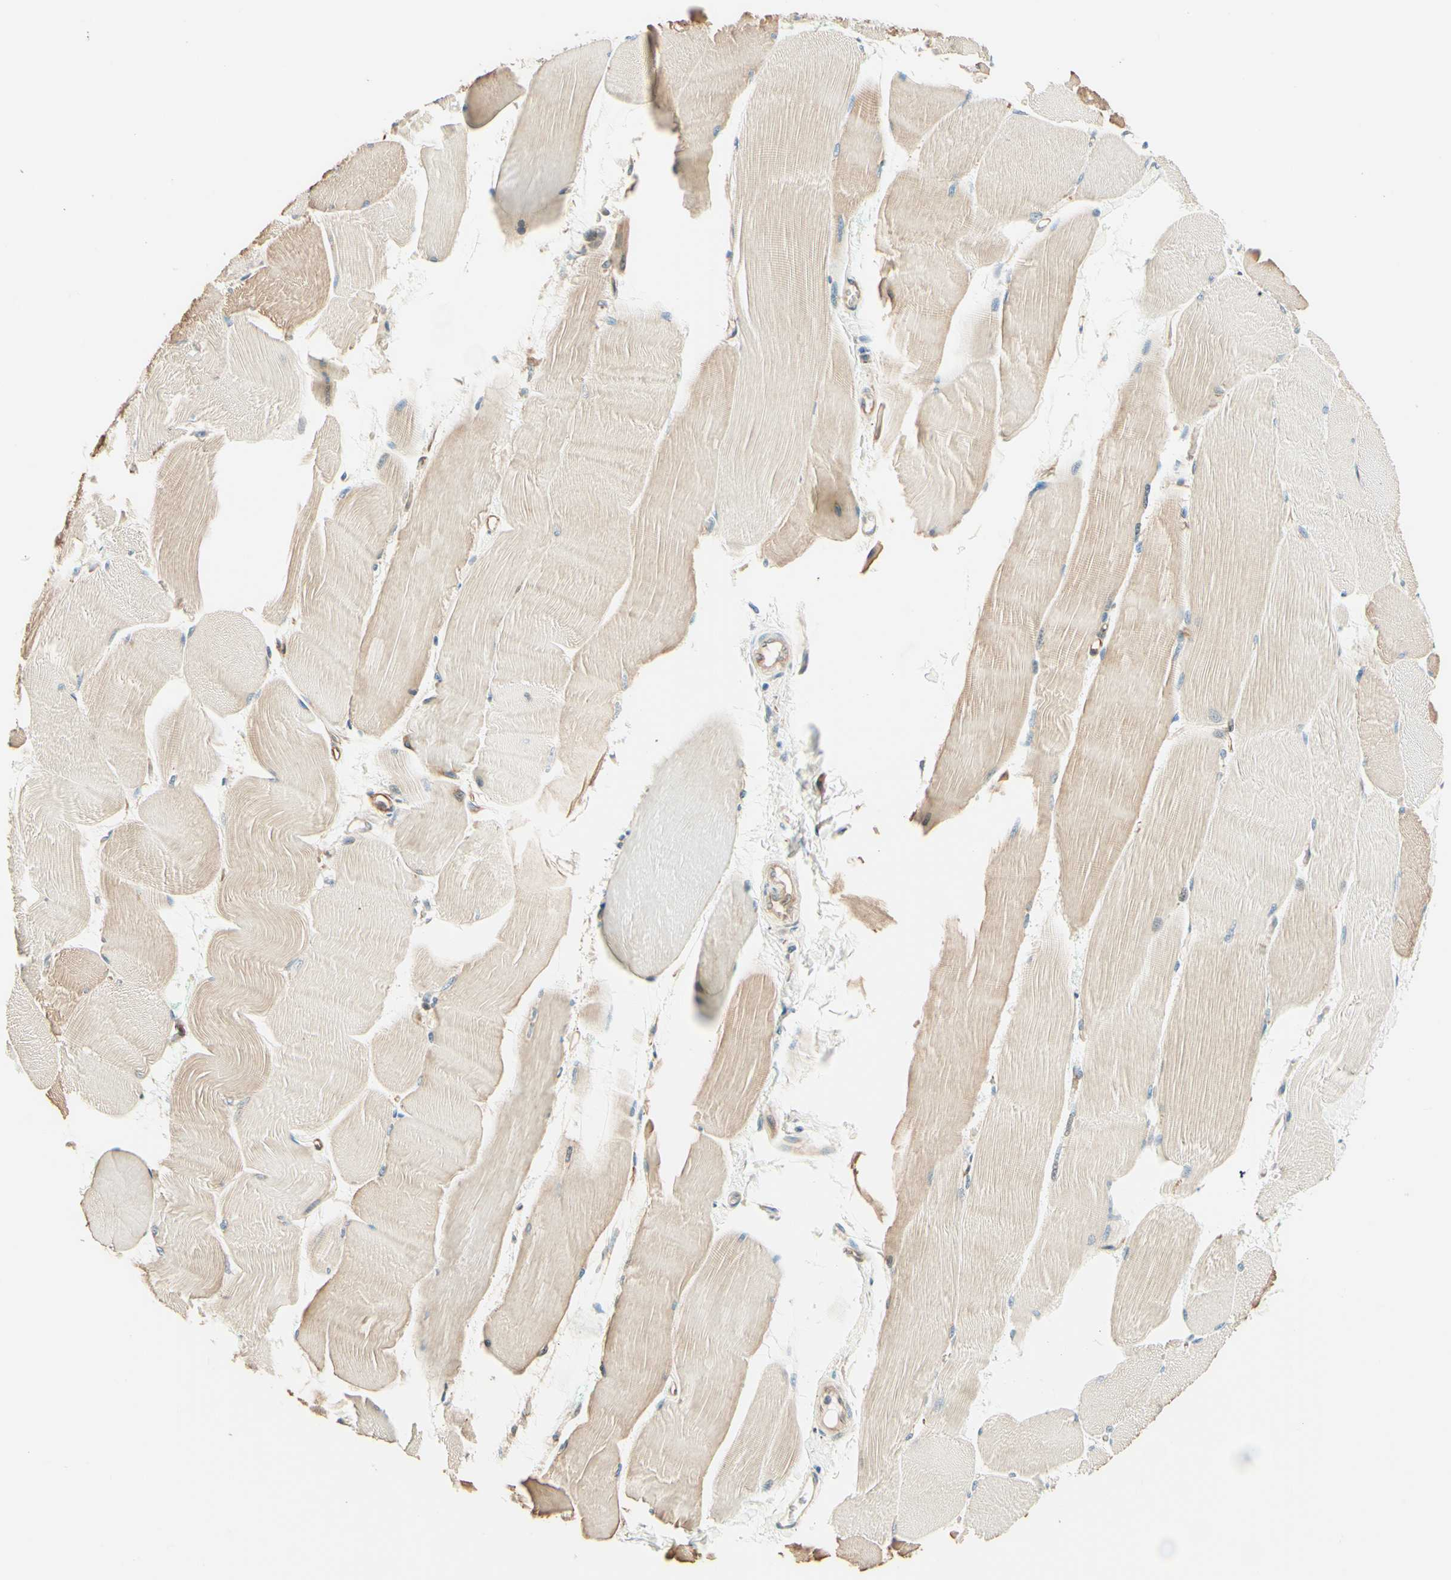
{"staining": {"intensity": "weak", "quantity": "<25%", "location": "cytoplasmic/membranous"}, "tissue": "skeletal muscle", "cell_type": "Myocytes", "image_type": "normal", "snomed": [{"axis": "morphology", "description": "Normal tissue, NOS"}, {"axis": "morphology", "description": "Squamous cell carcinoma, NOS"}, {"axis": "topography", "description": "Skeletal muscle"}], "caption": "The image displays no staining of myocytes in normal skeletal muscle. The staining is performed using DAB (3,3'-diaminobenzidine) brown chromogen with nuclei counter-stained in using hematoxylin.", "gene": "TAOK2", "patient": {"sex": "male", "age": 51}}